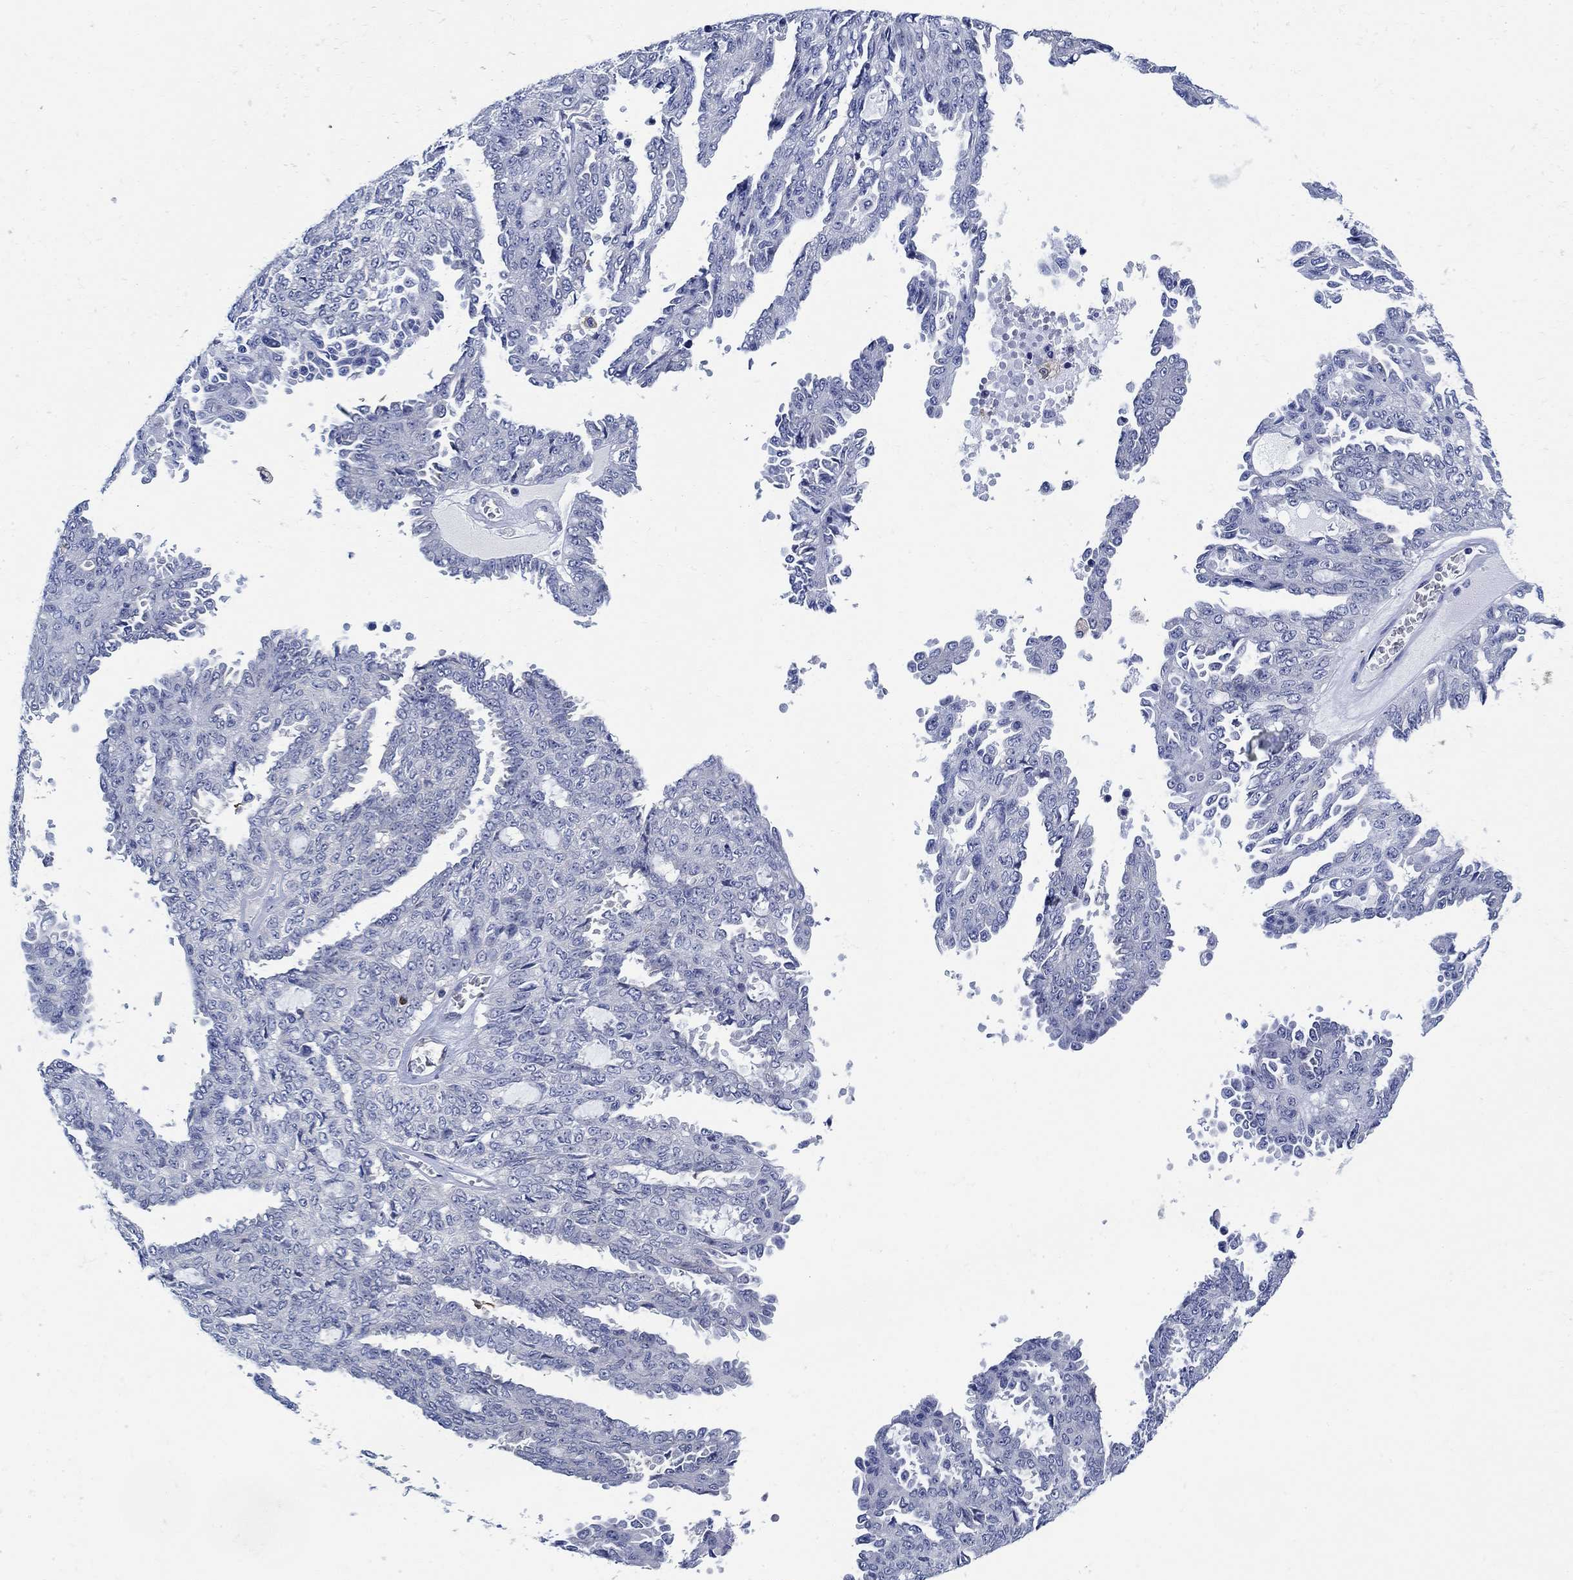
{"staining": {"intensity": "negative", "quantity": "none", "location": "none"}, "tissue": "ovarian cancer", "cell_type": "Tumor cells", "image_type": "cancer", "snomed": [{"axis": "morphology", "description": "Cystadenocarcinoma, serous, NOS"}, {"axis": "topography", "description": "Ovary"}], "caption": "Serous cystadenocarcinoma (ovarian) was stained to show a protein in brown. There is no significant positivity in tumor cells. (DAB immunohistochemistry with hematoxylin counter stain).", "gene": "PHF21B", "patient": {"sex": "female", "age": 71}}